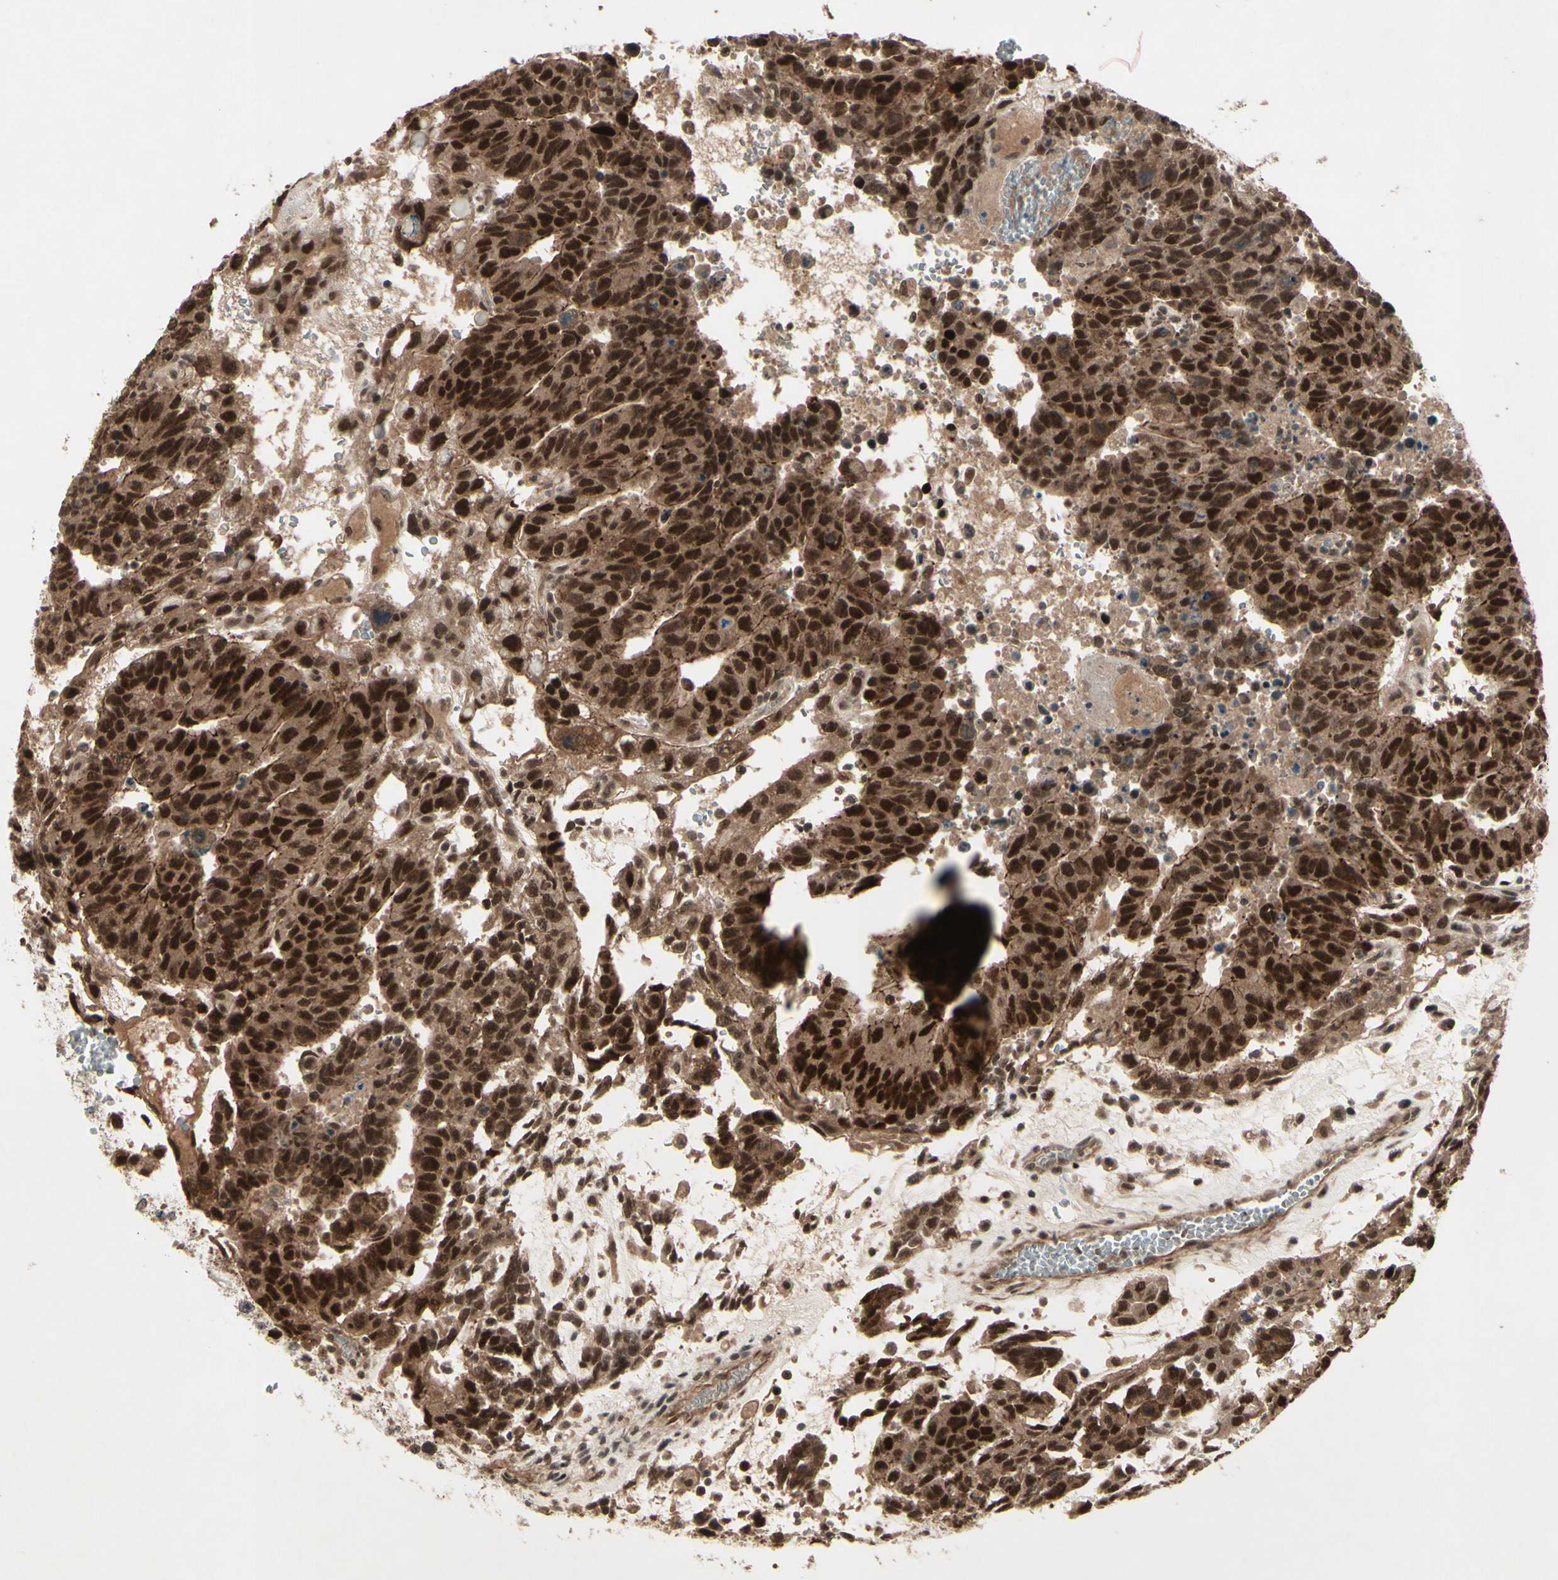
{"staining": {"intensity": "strong", "quantity": ">75%", "location": "cytoplasmic/membranous,nuclear"}, "tissue": "testis cancer", "cell_type": "Tumor cells", "image_type": "cancer", "snomed": [{"axis": "morphology", "description": "Seminoma, NOS"}, {"axis": "morphology", "description": "Carcinoma, Embryonal, NOS"}, {"axis": "topography", "description": "Testis"}], "caption": "The immunohistochemical stain labels strong cytoplasmic/membranous and nuclear staining in tumor cells of testis embryonal carcinoma tissue.", "gene": "MLF2", "patient": {"sex": "male", "age": 52}}